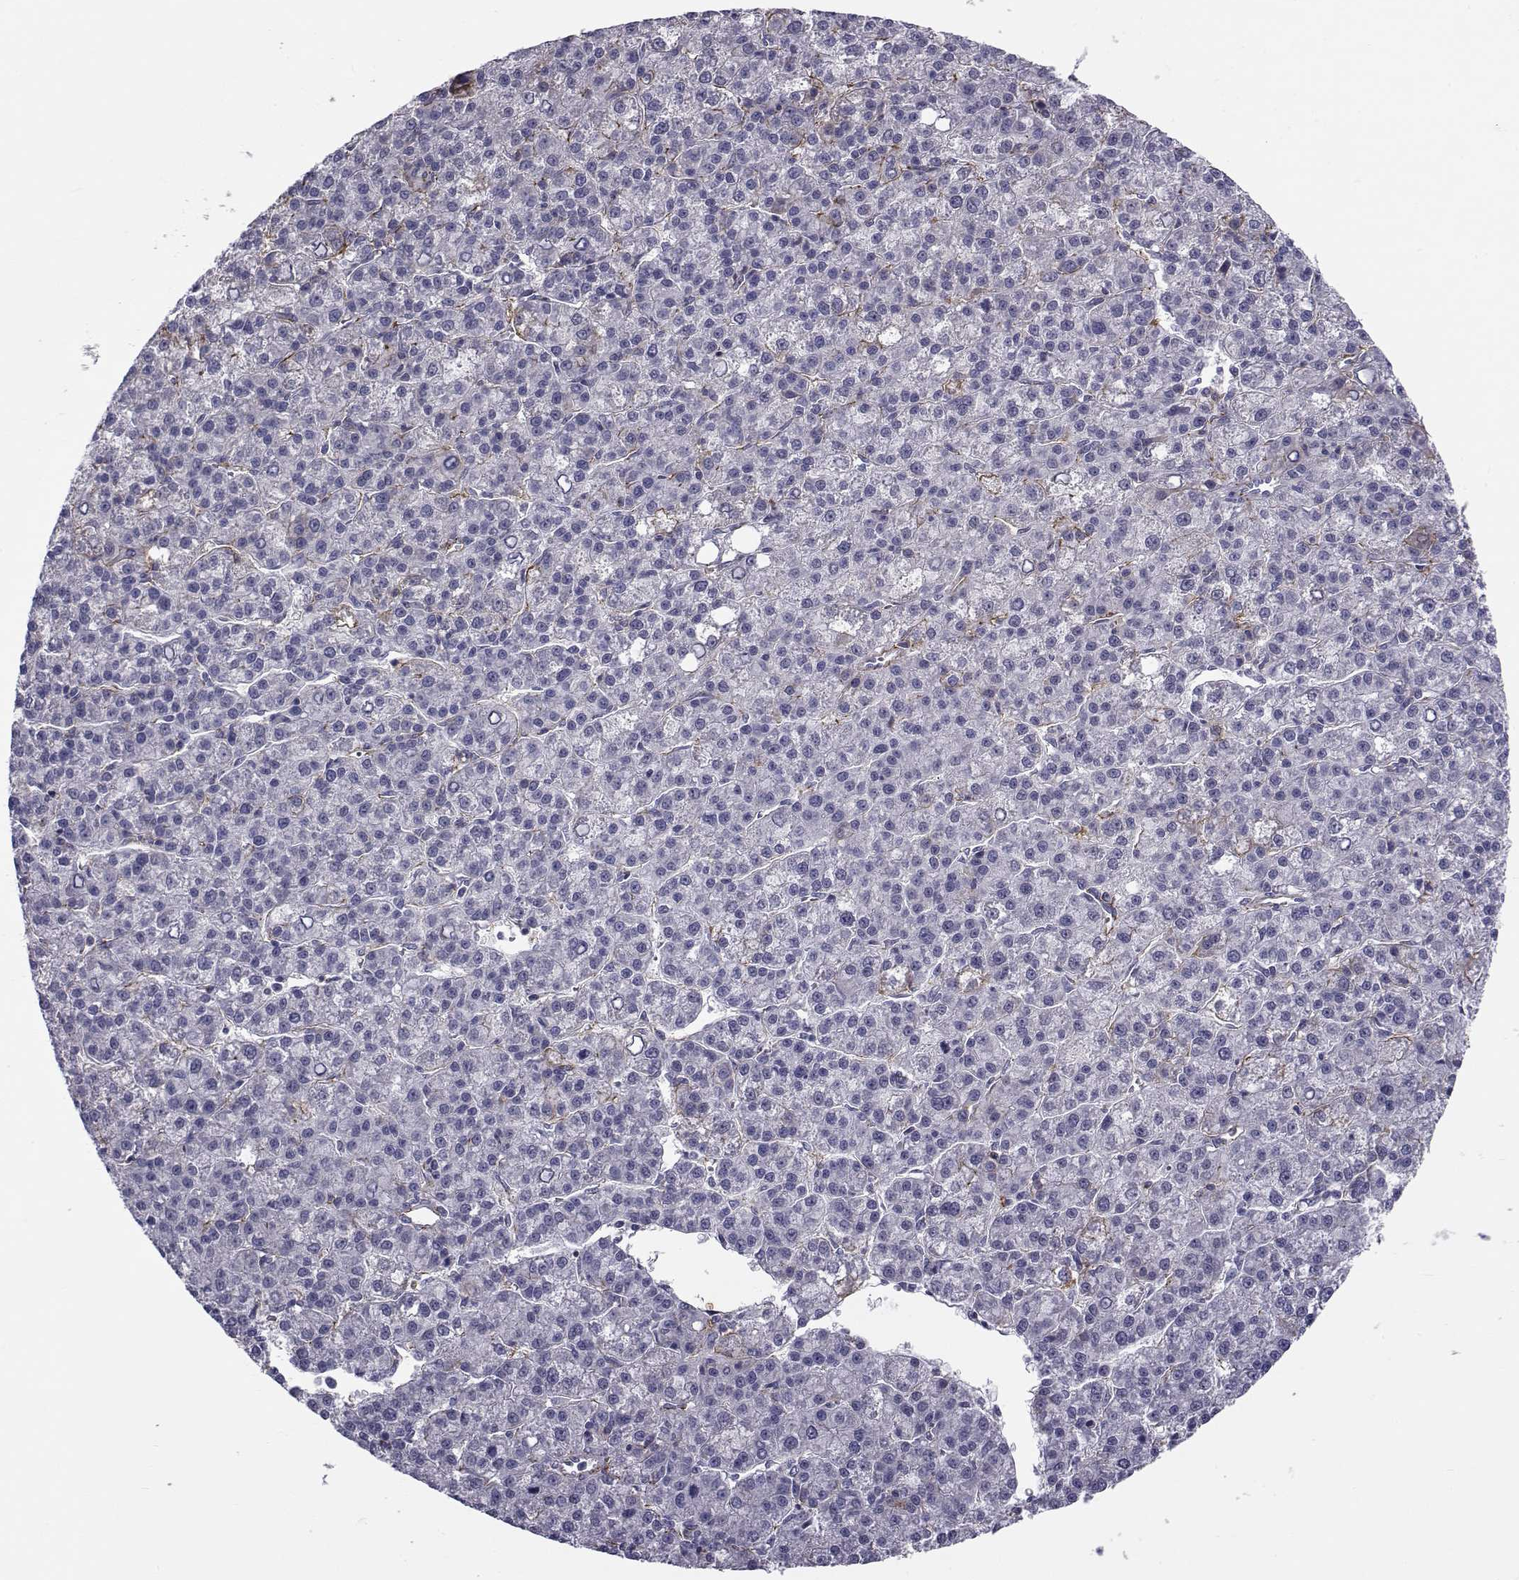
{"staining": {"intensity": "negative", "quantity": "none", "location": "none"}, "tissue": "liver cancer", "cell_type": "Tumor cells", "image_type": "cancer", "snomed": [{"axis": "morphology", "description": "Carcinoma, Hepatocellular, NOS"}, {"axis": "topography", "description": "Liver"}], "caption": "Immunohistochemistry photomicrograph of liver hepatocellular carcinoma stained for a protein (brown), which demonstrates no positivity in tumor cells.", "gene": "LRRC27", "patient": {"sex": "female", "age": 60}}